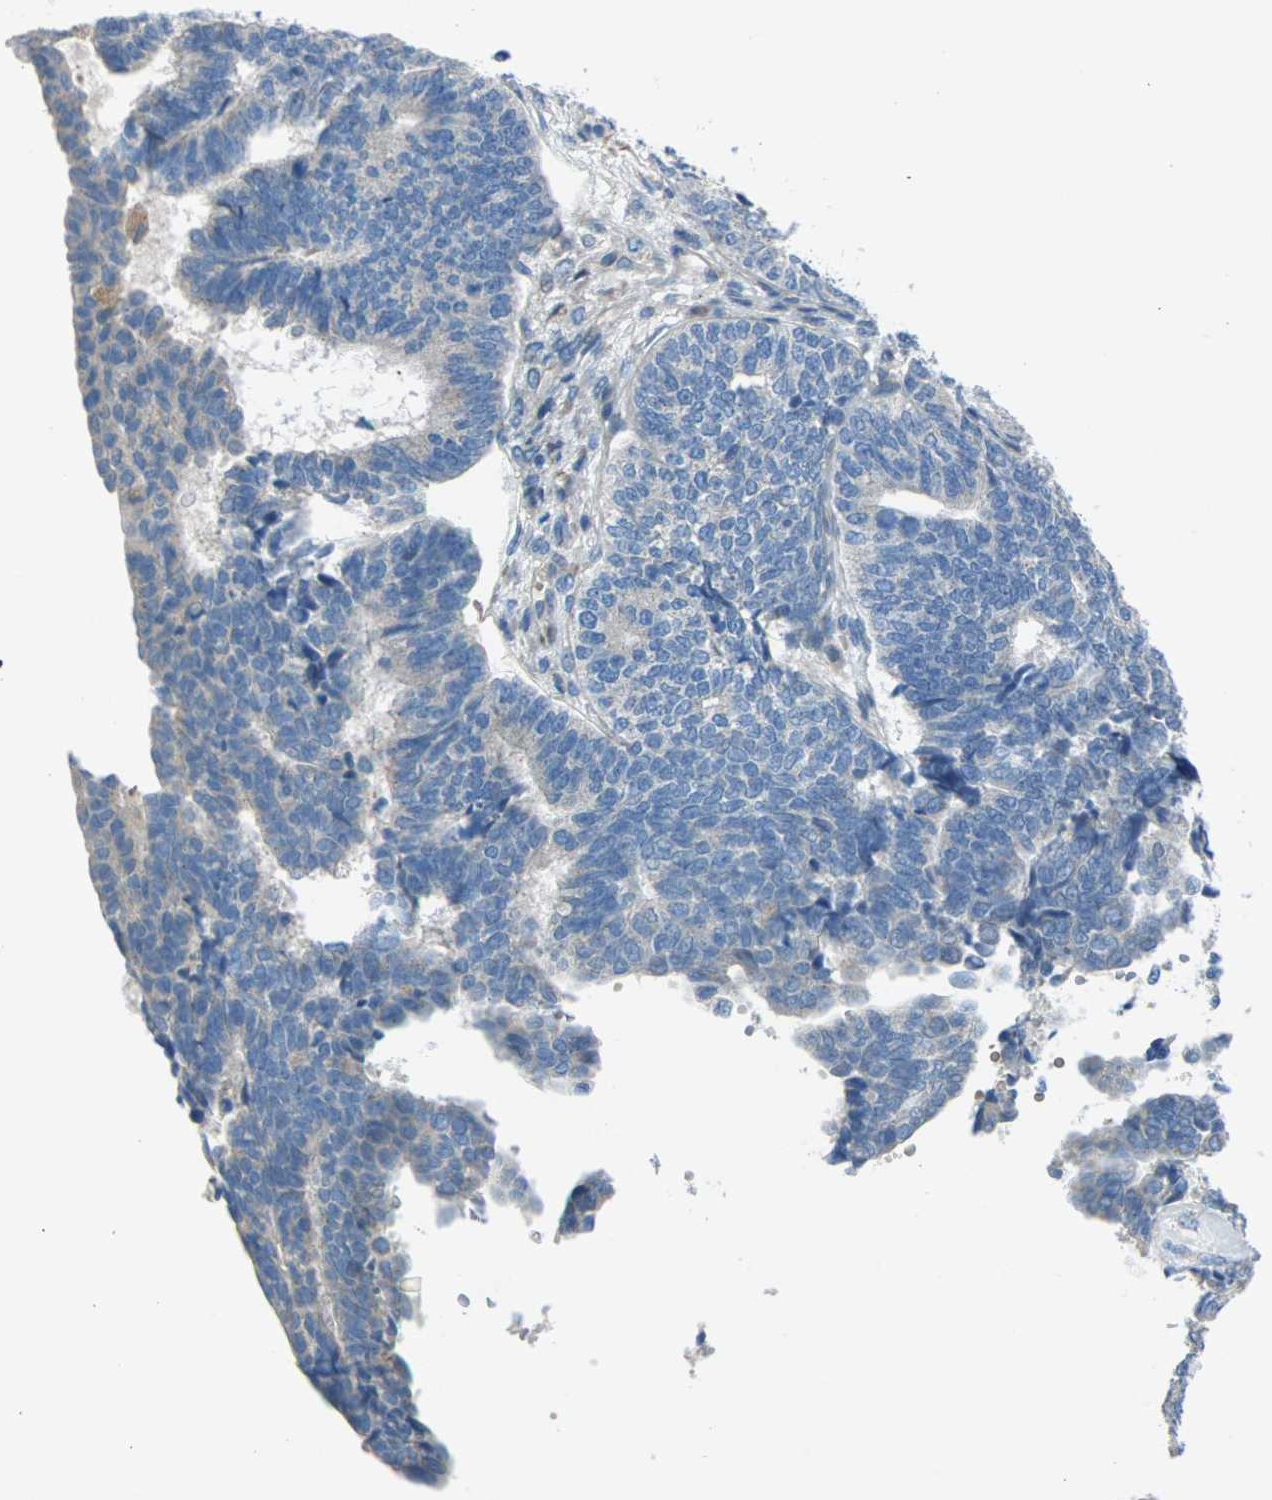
{"staining": {"intensity": "negative", "quantity": "none", "location": "none"}, "tissue": "endometrial cancer", "cell_type": "Tumor cells", "image_type": "cancer", "snomed": [{"axis": "morphology", "description": "Adenocarcinoma, NOS"}, {"axis": "topography", "description": "Endometrium"}], "caption": "Endometrial cancer stained for a protein using immunohistochemistry (IHC) displays no staining tumor cells.", "gene": "EDNRA", "patient": {"sex": "female", "age": 70}}